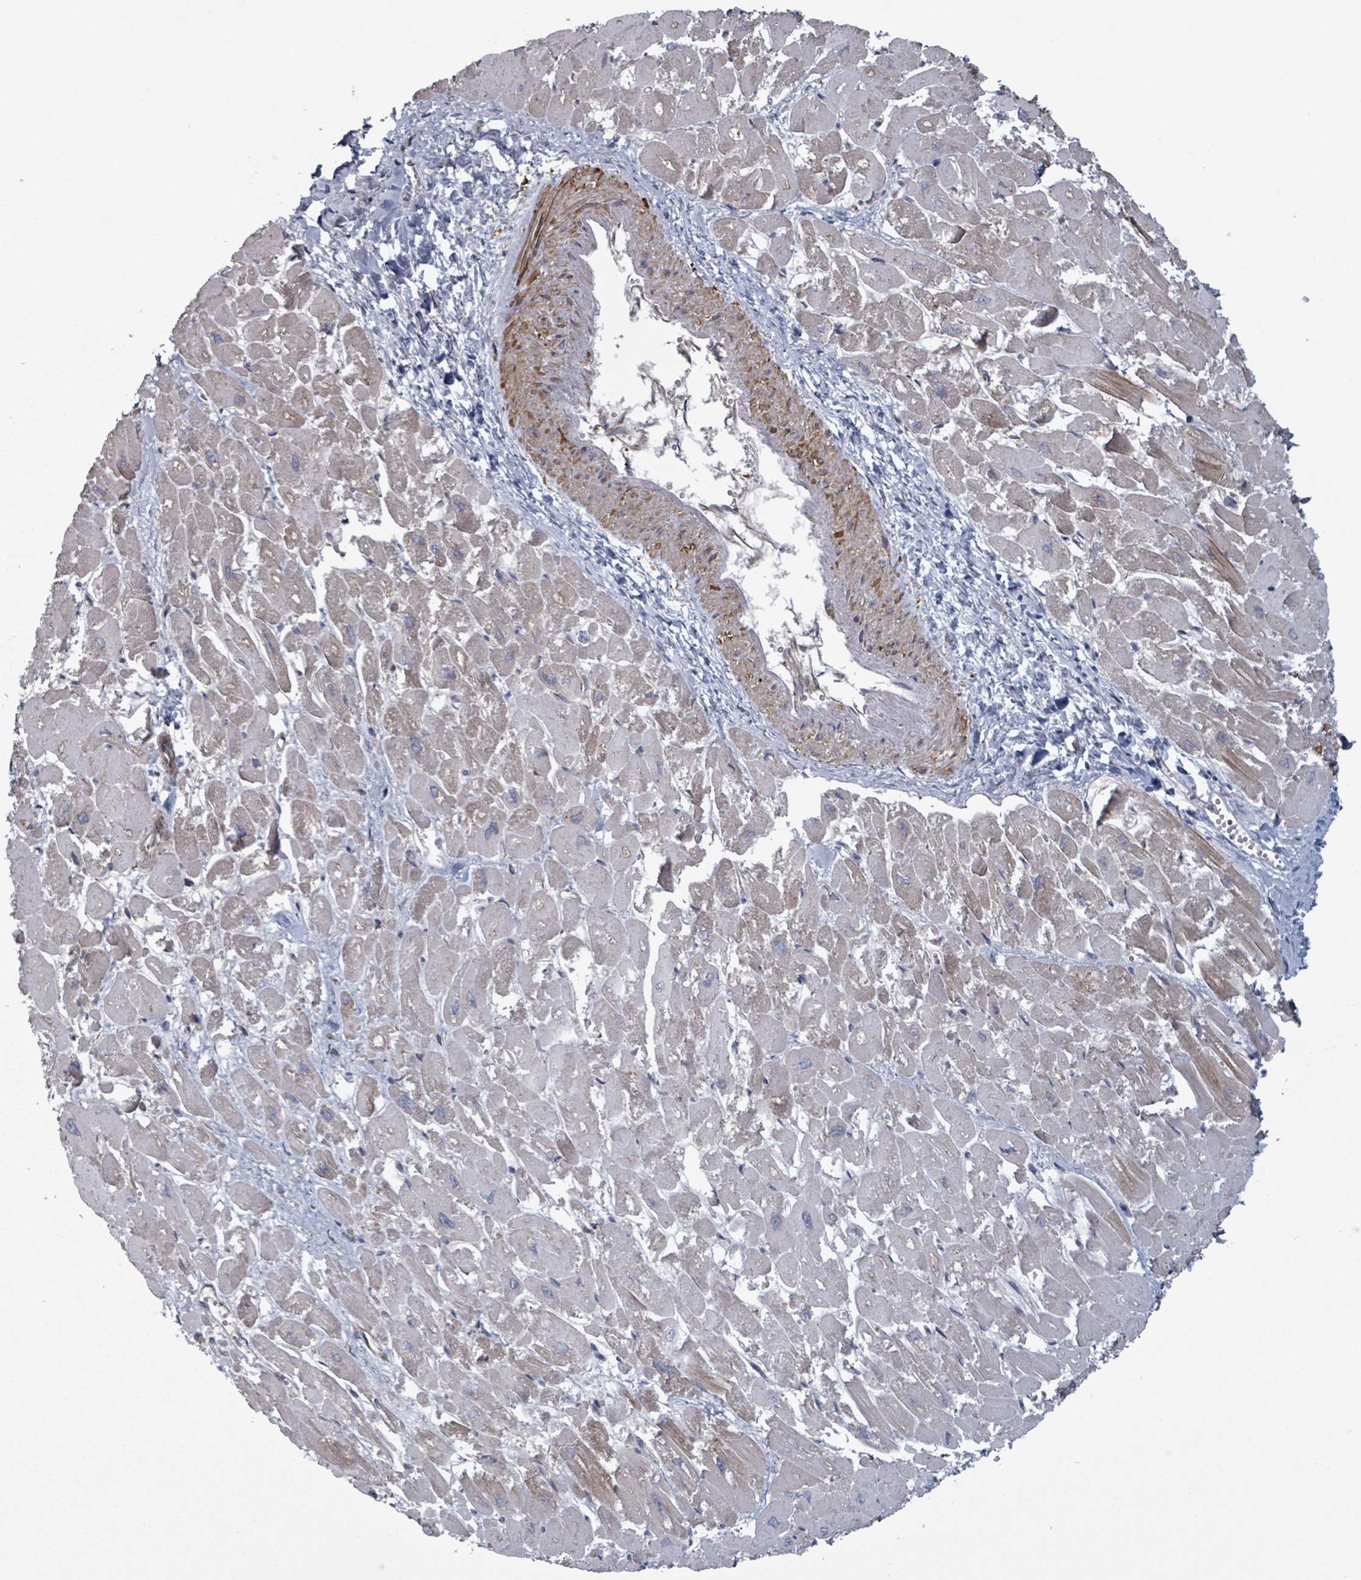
{"staining": {"intensity": "weak", "quantity": "25%-75%", "location": "cytoplasmic/membranous"}, "tissue": "heart muscle", "cell_type": "Cardiomyocytes", "image_type": "normal", "snomed": [{"axis": "morphology", "description": "Normal tissue, NOS"}, {"axis": "topography", "description": "Heart"}], "caption": "Cardiomyocytes reveal weak cytoplasmic/membranous positivity in about 25%-75% of cells in unremarkable heart muscle. The protein of interest is shown in brown color, while the nuclei are stained blue.", "gene": "ADCK1", "patient": {"sex": "male", "age": 54}}